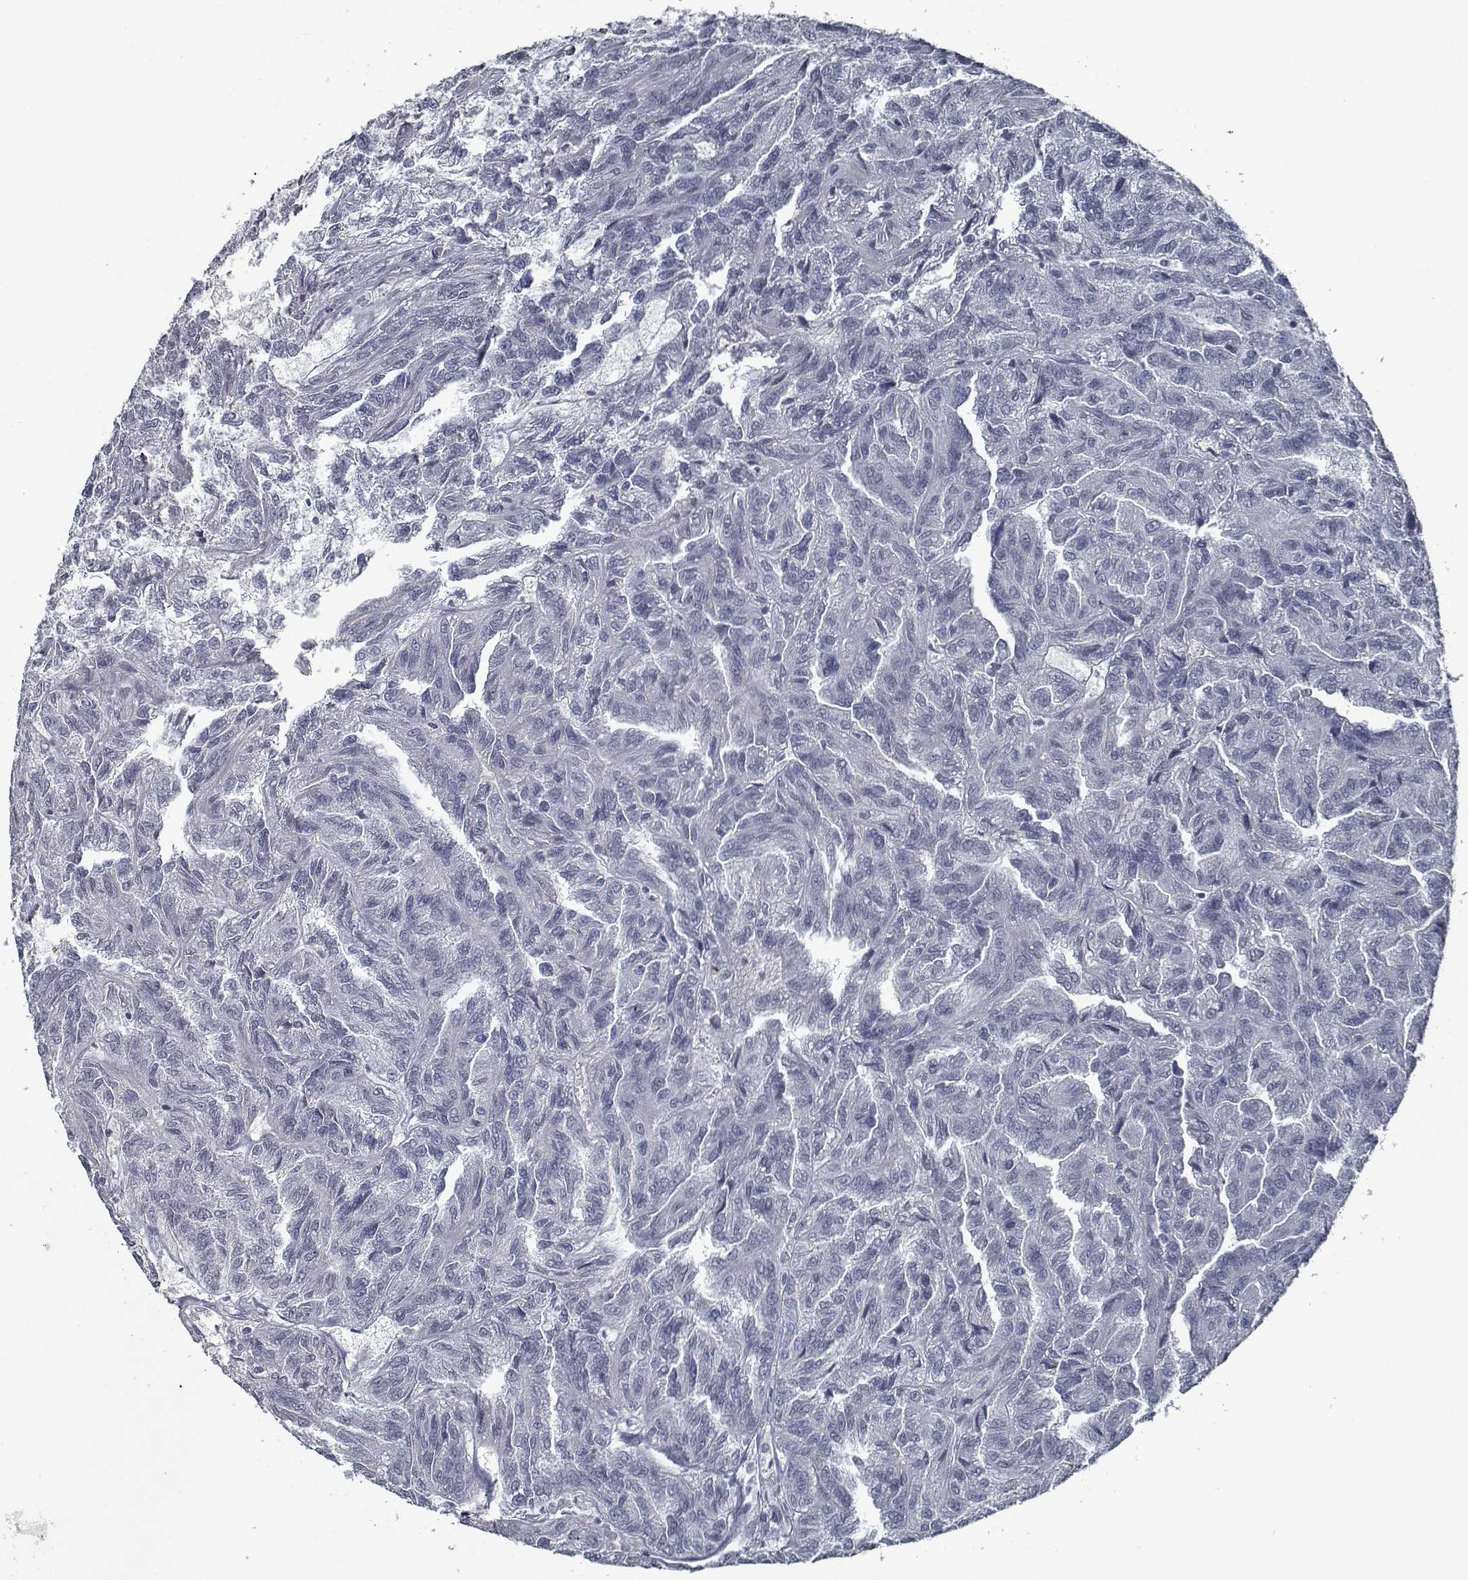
{"staining": {"intensity": "negative", "quantity": "none", "location": "none"}, "tissue": "renal cancer", "cell_type": "Tumor cells", "image_type": "cancer", "snomed": [{"axis": "morphology", "description": "Adenocarcinoma, NOS"}, {"axis": "topography", "description": "Kidney"}], "caption": "A high-resolution histopathology image shows IHC staining of renal cancer, which shows no significant positivity in tumor cells. Nuclei are stained in blue.", "gene": "GAD2", "patient": {"sex": "male", "age": 79}}